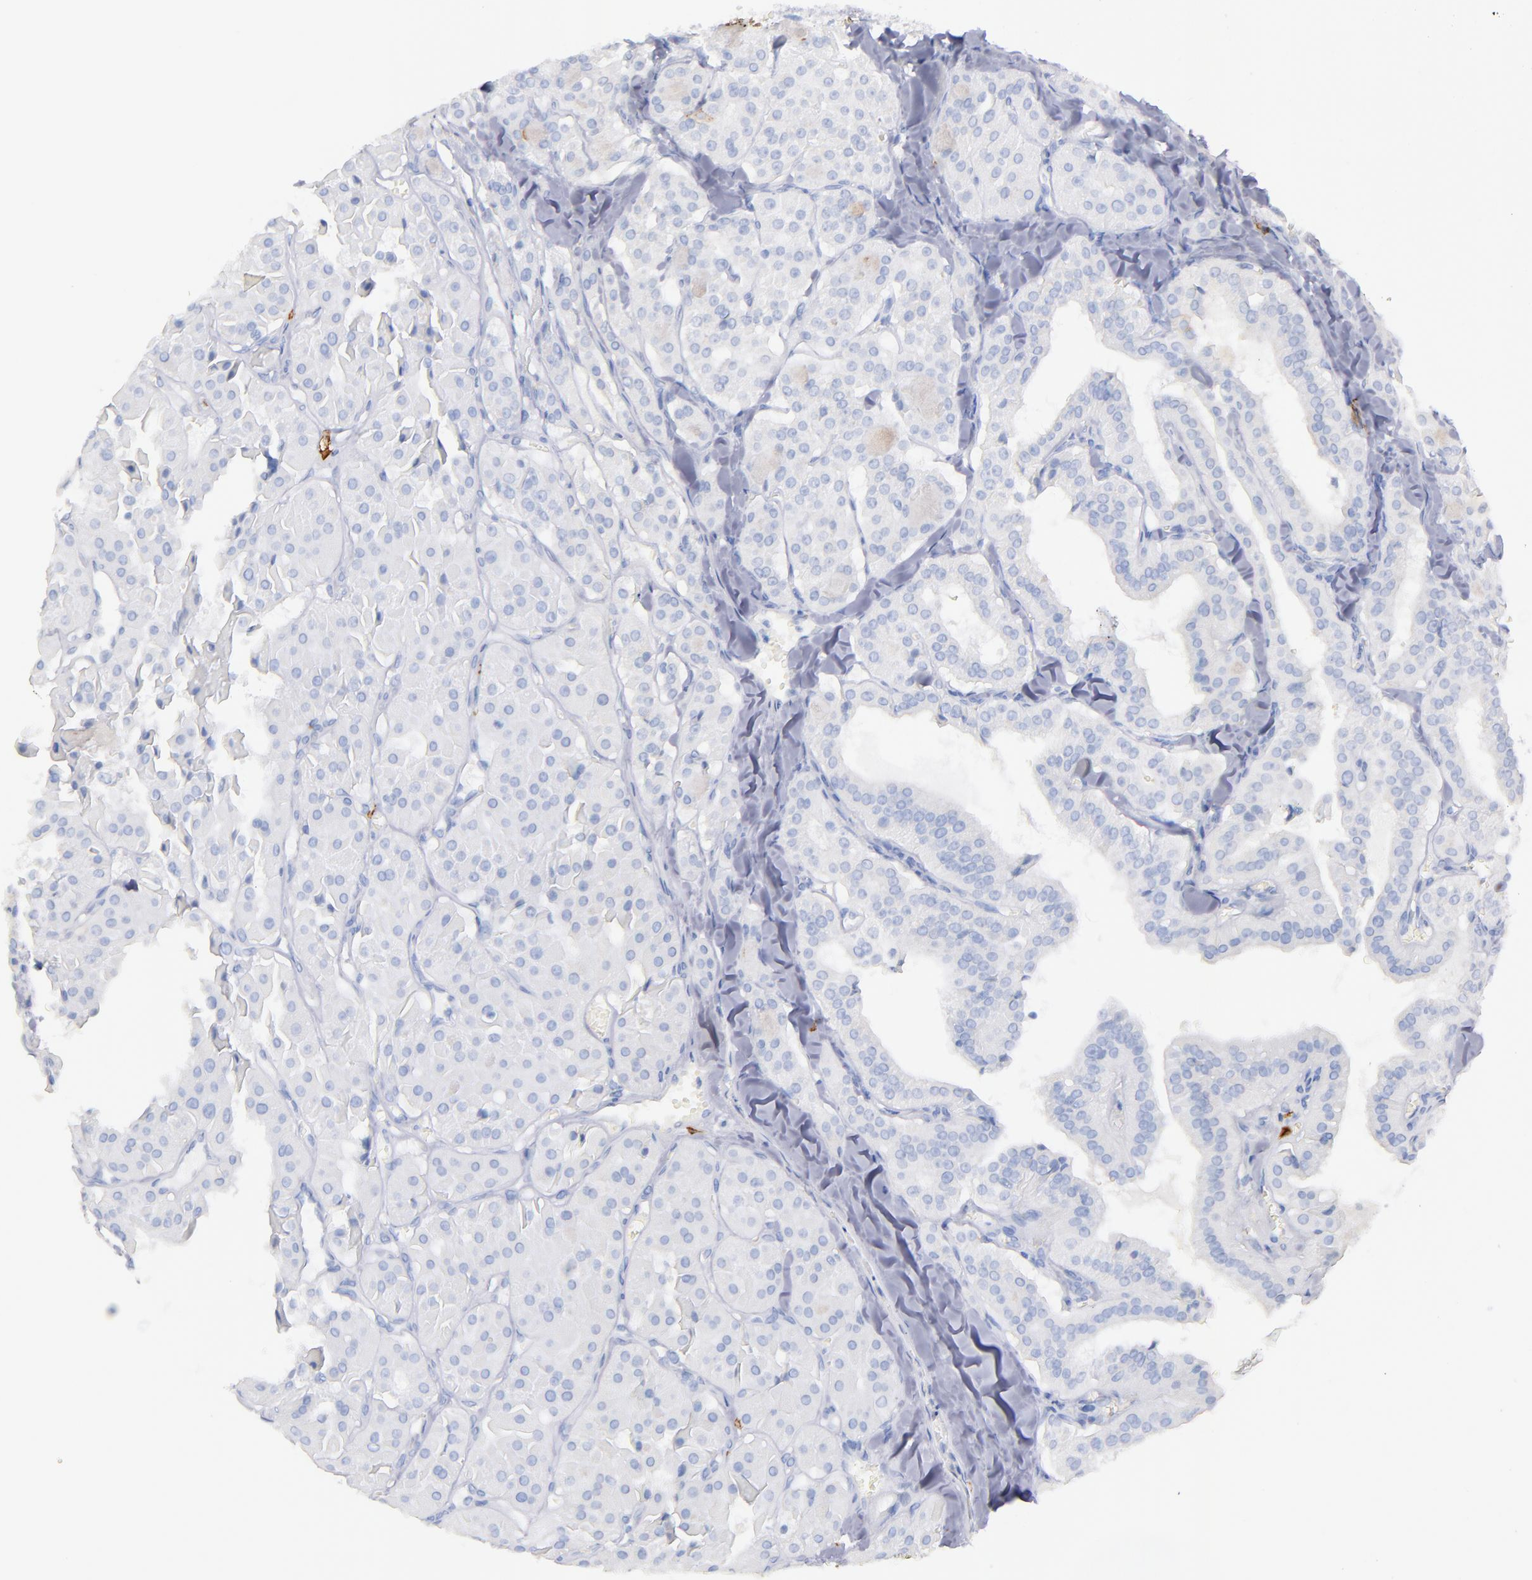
{"staining": {"intensity": "negative", "quantity": "none", "location": "none"}, "tissue": "thyroid cancer", "cell_type": "Tumor cells", "image_type": "cancer", "snomed": [{"axis": "morphology", "description": "Carcinoma, NOS"}, {"axis": "topography", "description": "Thyroid gland"}], "caption": "IHC micrograph of neoplastic tissue: human thyroid carcinoma stained with DAB displays no significant protein positivity in tumor cells.", "gene": "KIT", "patient": {"sex": "male", "age": 76}}